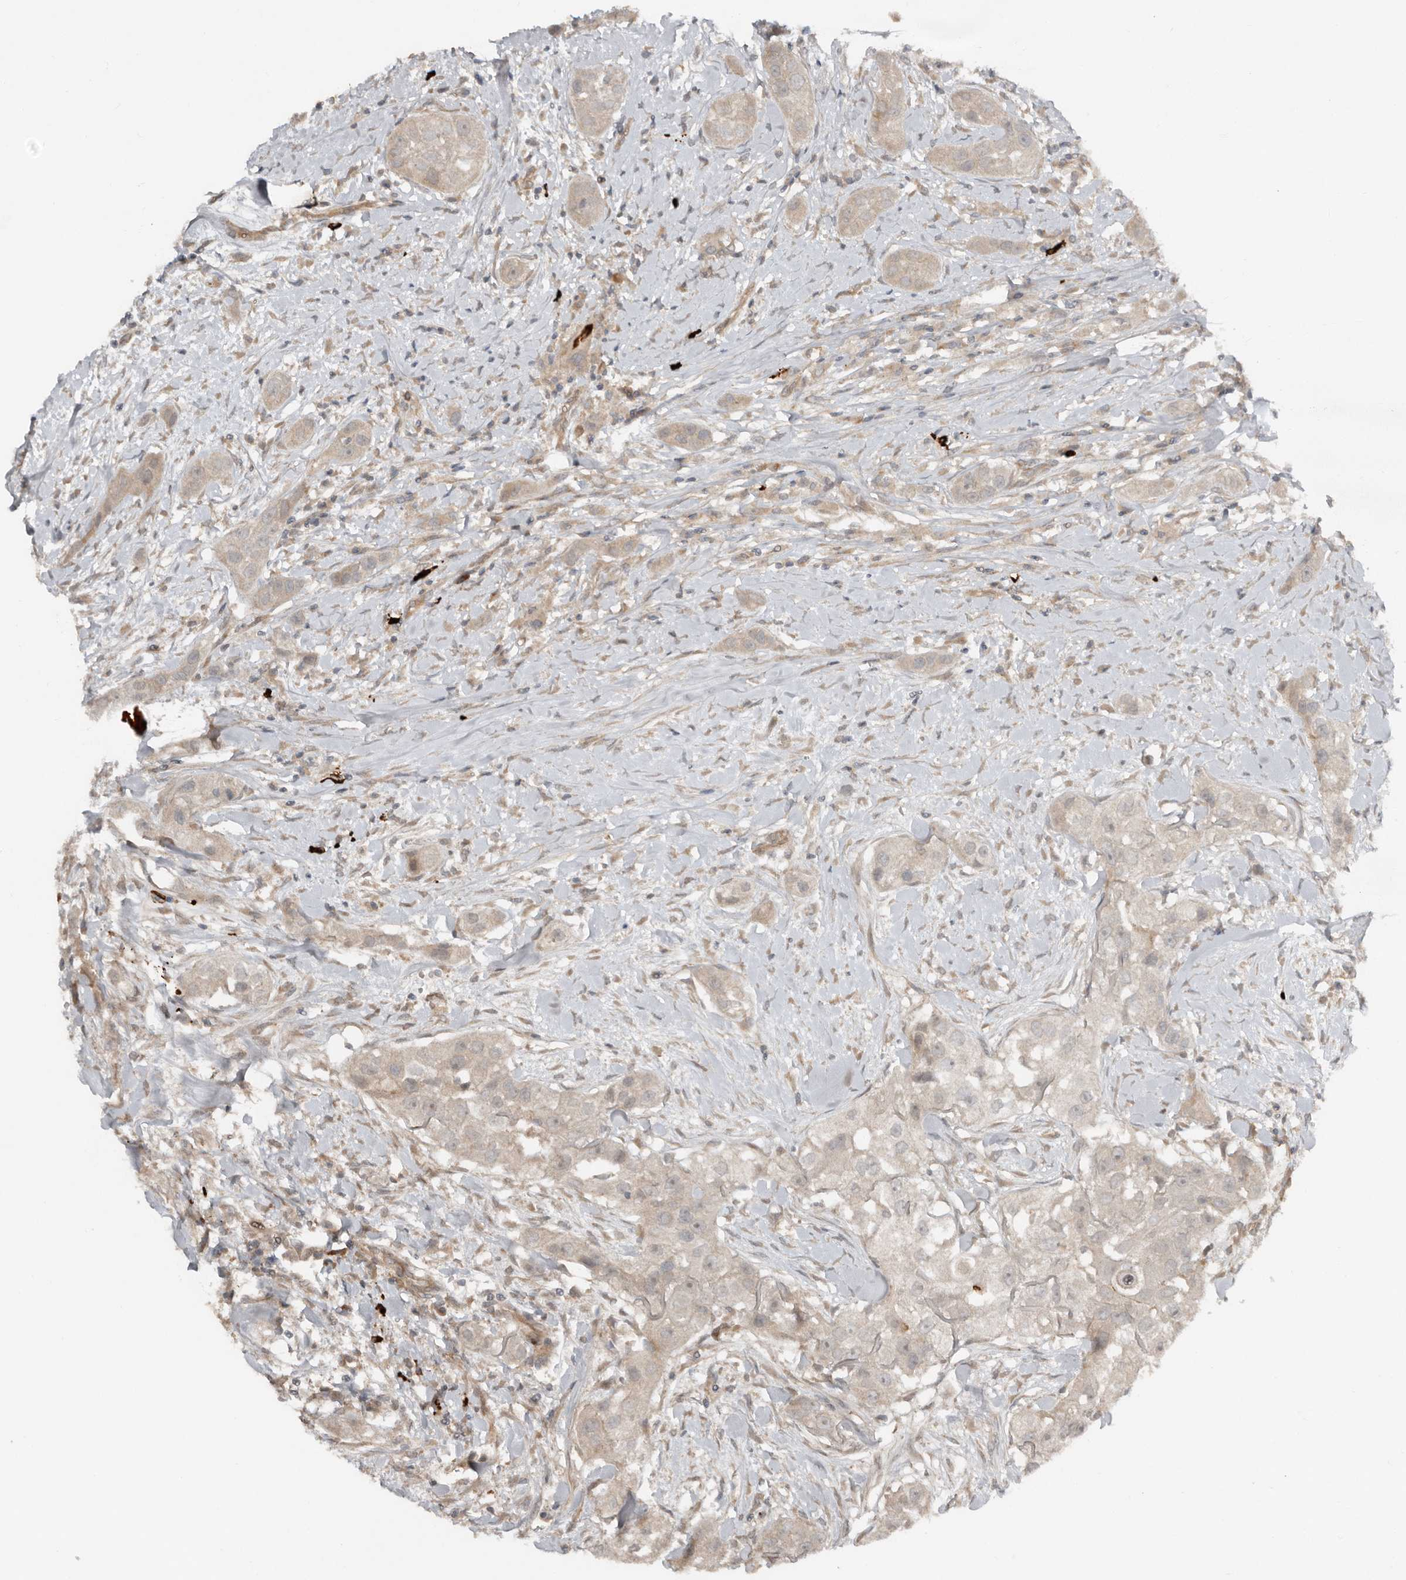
{"staining": {"intensity": "negative", "quantity": "none", "location": "none"}, "tissue": "head and neck cancer", "cell_type": "Tumor cells", "image_type": "cancer", "snomed": [{"axis": "morphology", "description": "Normal tissue, NOS"}, {"axis": "morphology", "description": "Squamous cell carcinoma, NOS"}, {"axis": "topography", "description": "Skeletal muscle"}, {"axis": "topography", "description": "Head-Neck"}], "caption": "Immunohistochemistry of human head and neck cancer shows no staining in tumor cells.", "gene": "TEAD3", "patient": {"sex": "male", "age": 51}}